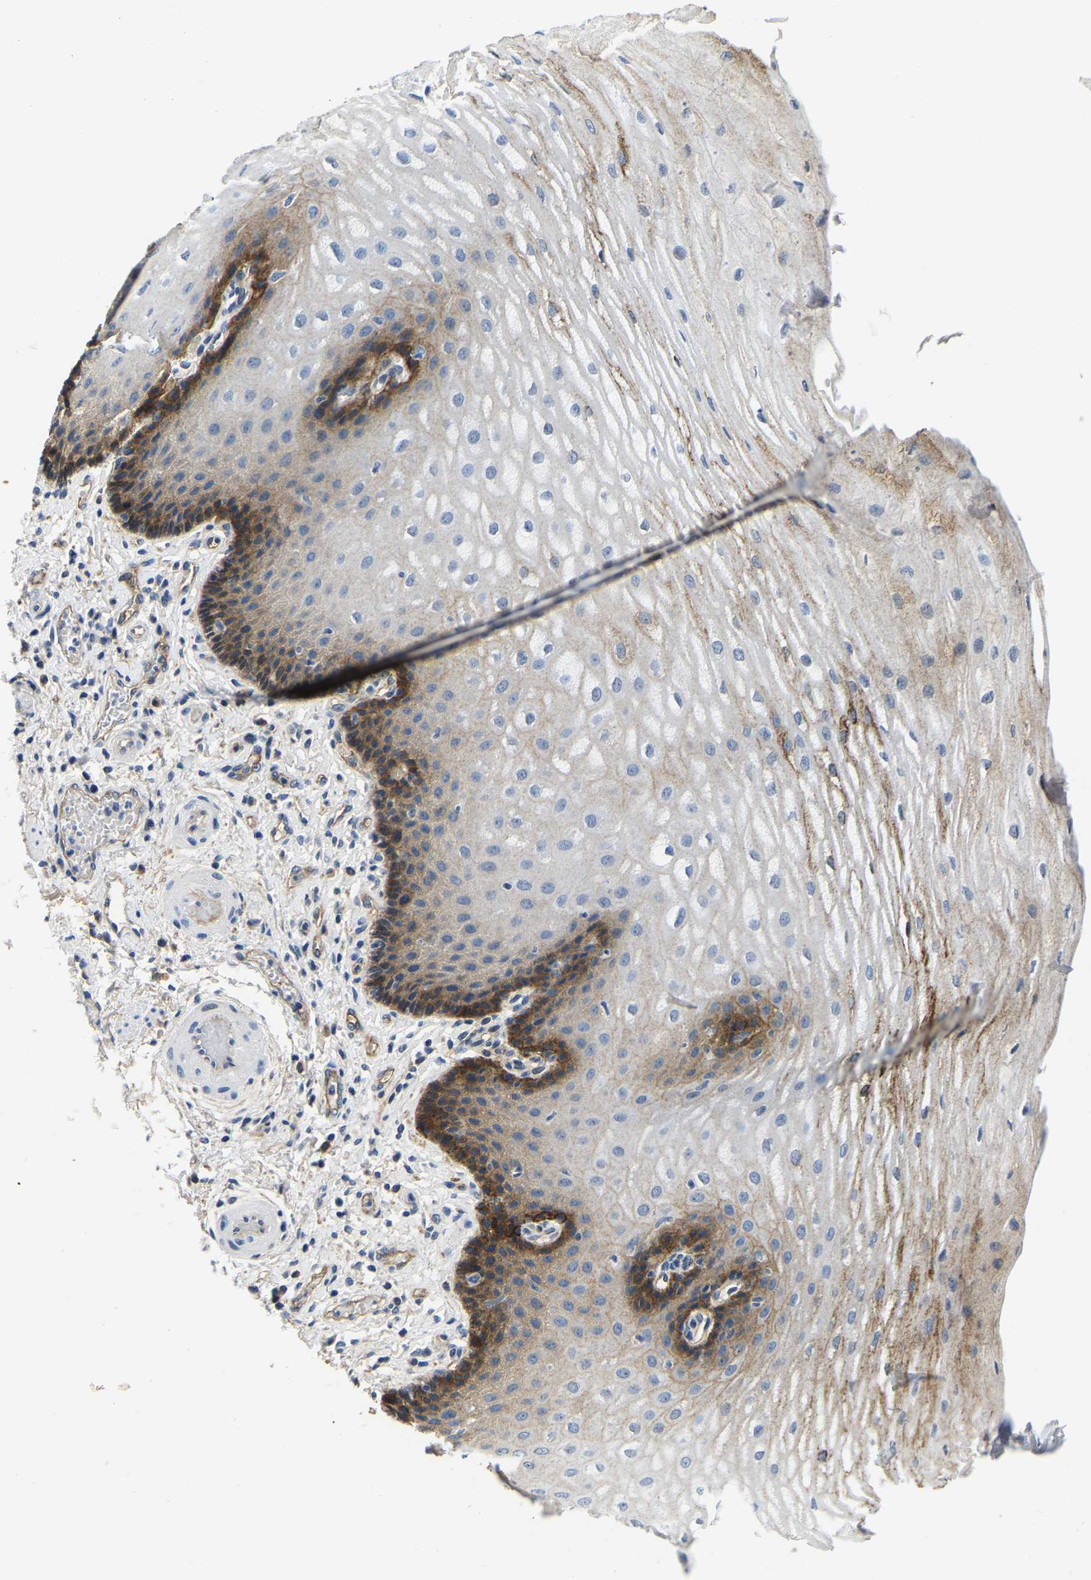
{"staining": {"intensity": "moderate", "quantity": "<25%", "location": "cytoplasmic/membranous"}, "tissue": "esophagus", "cell_type": "Squamous epithelial cells", "image_type": "normal", "snomed": [{"axis": "morphology", "description": "Normal tissue, NOS"}, {"axis": "topography", "description": "Esophagus"}], "caption": "Immunohistochemical staining of normal esophagus displays <25% levels of moderate cytoplasmic/membranous protein positivity in approximately <25% of squamous epithelial cells.", "gene": "ITGA2", "patient": {"sex": "male", "age": 54}}